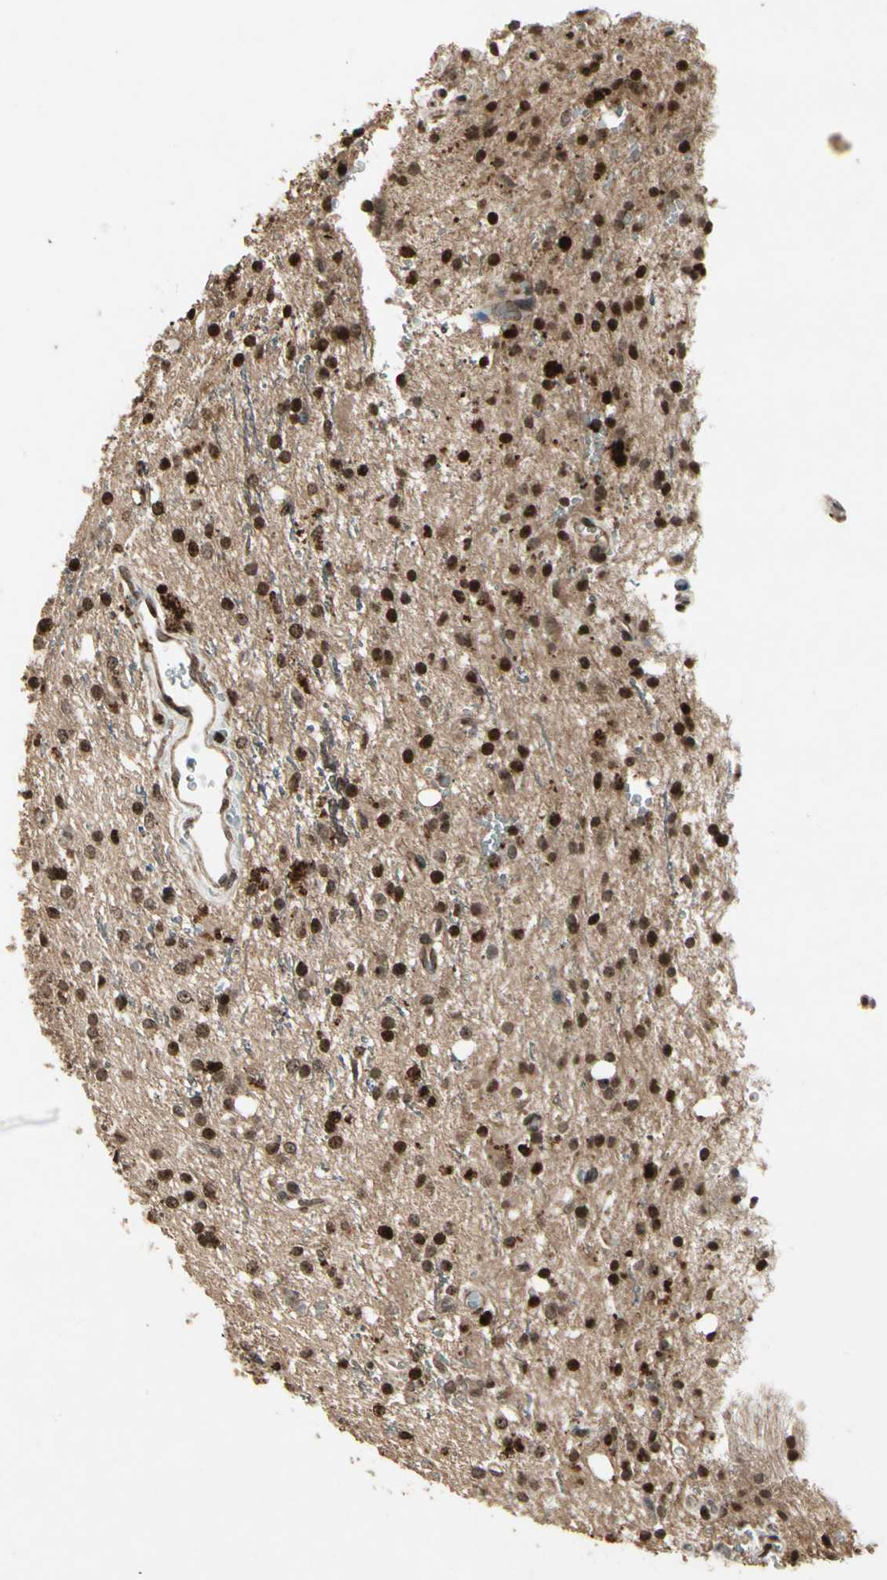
{"staining": {"intensity": "strong", "quantity": ">75%", "location": "nuclear"}, "tissue": "glioma", "cell_type": "Tumor cells", "image_type": "cancer", "snomed": [{"axis": "morphology", "description": "Glioma, malignant, High grade"}, {"axis": "topography", "description": "Brain"}], "caption": "Glioma stained with a protein marker reveals strong staining in tumor cells.", "gene": "GLRX", "patient": {"sex": "male", "age": 47}}